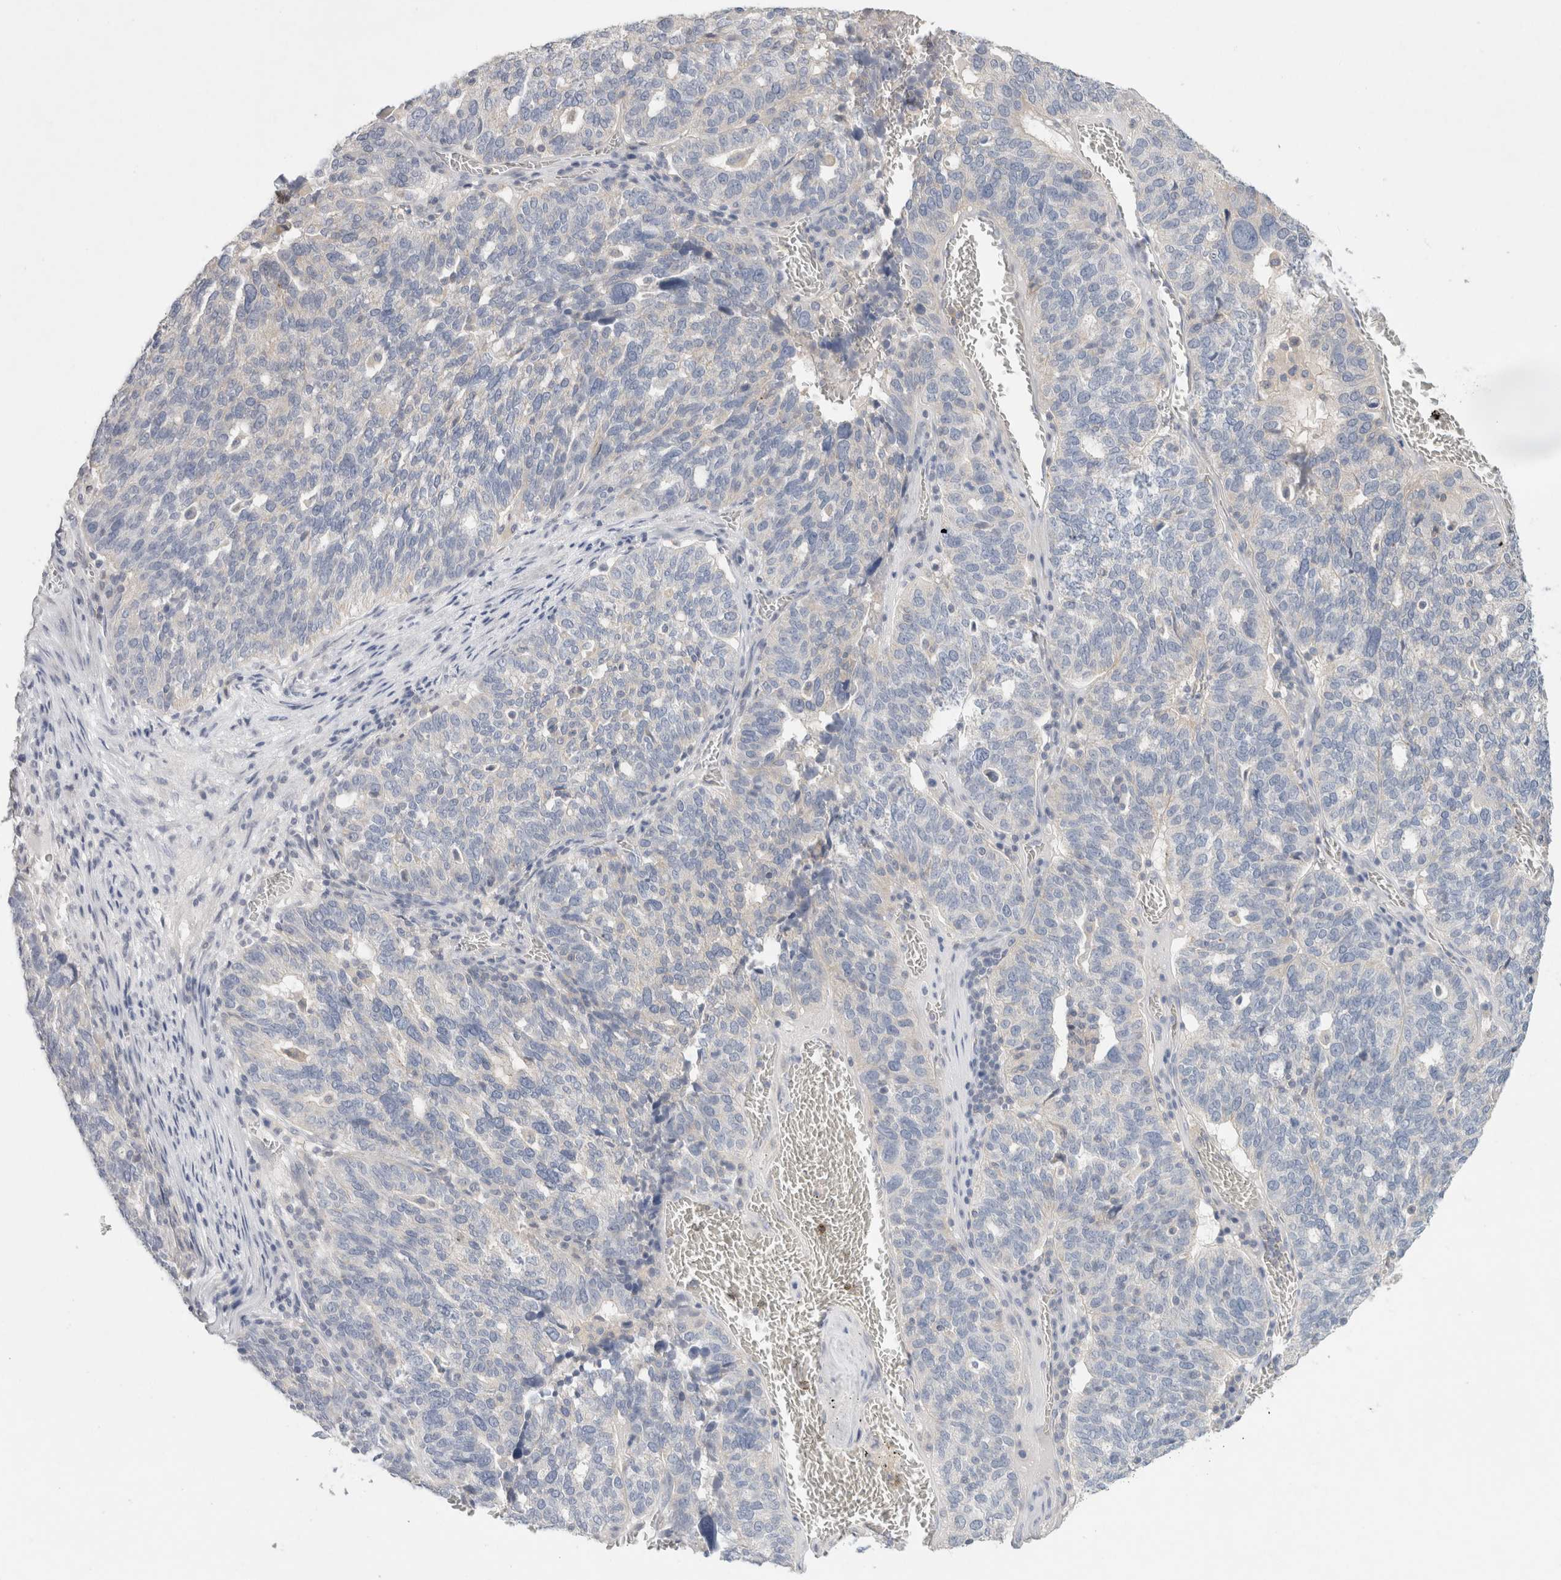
{"staining": {"intensity": "negative", "quantity": "none", "location": "none"}, "tissue": "ovarian cancer", "cell_type": "Tumor cells", "image_type": "cancer", "snomed": [{"axis": "morphology", "description": "Cystadenocarcinoma, serous, NOS"}, {"axis": "topography", "description": "Ovary"}], "caption": "Histopathology image shows no significant protein positivity in tumor cells of serous cystadenocarcinoma (ovarian). (Stains: DAB immunohistochemistry (IHC) with hematoxylin counter stain, Microscopy: brightfield microscopy at high magnification).", "gene": "MPP2", "patient": {"sex": "female", "age": 59}}